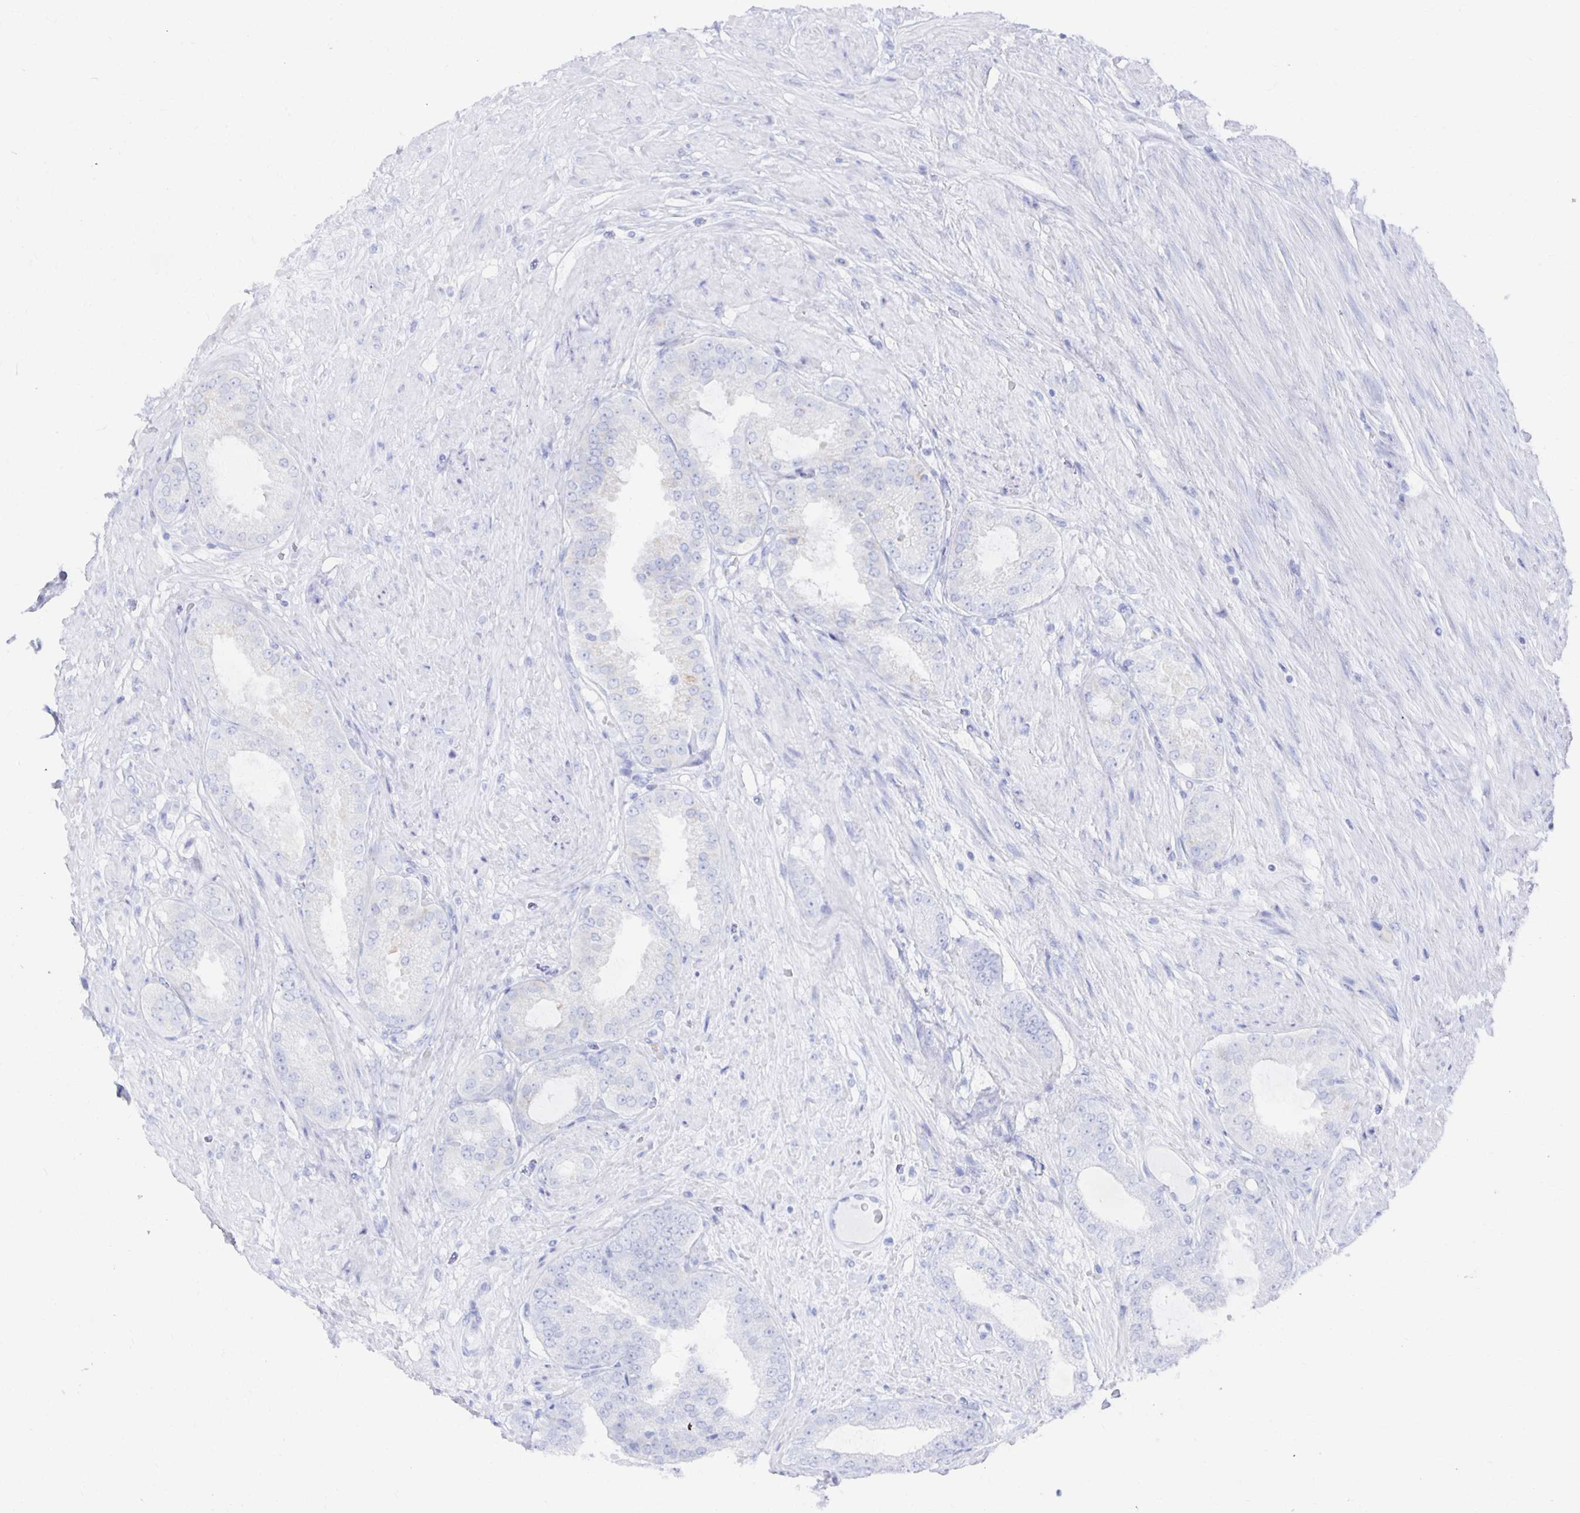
{"staining": {"intensity": "negative", "quantity": "none", "location": "none"}, "tissue": "prostate cancer", "cell_type": "Tumor cells", "image_type": "cancer", "snomed": [{"axis": "morphology", "description": "Adenocarcinoma, High grade"}, {"axis": "topography", "description": "Prostate"}], "caption": "High magnification brightfield microscopy of prostate adenocarcinoma (high-grade) stained with DAB (3,3'-diaminobenzidine) (brown) and counterstained with hematoxylin (blue): tumor cells show no significant staining.", "gene": "PRDM7", "patient": {"sex": "male", "age": 71}}